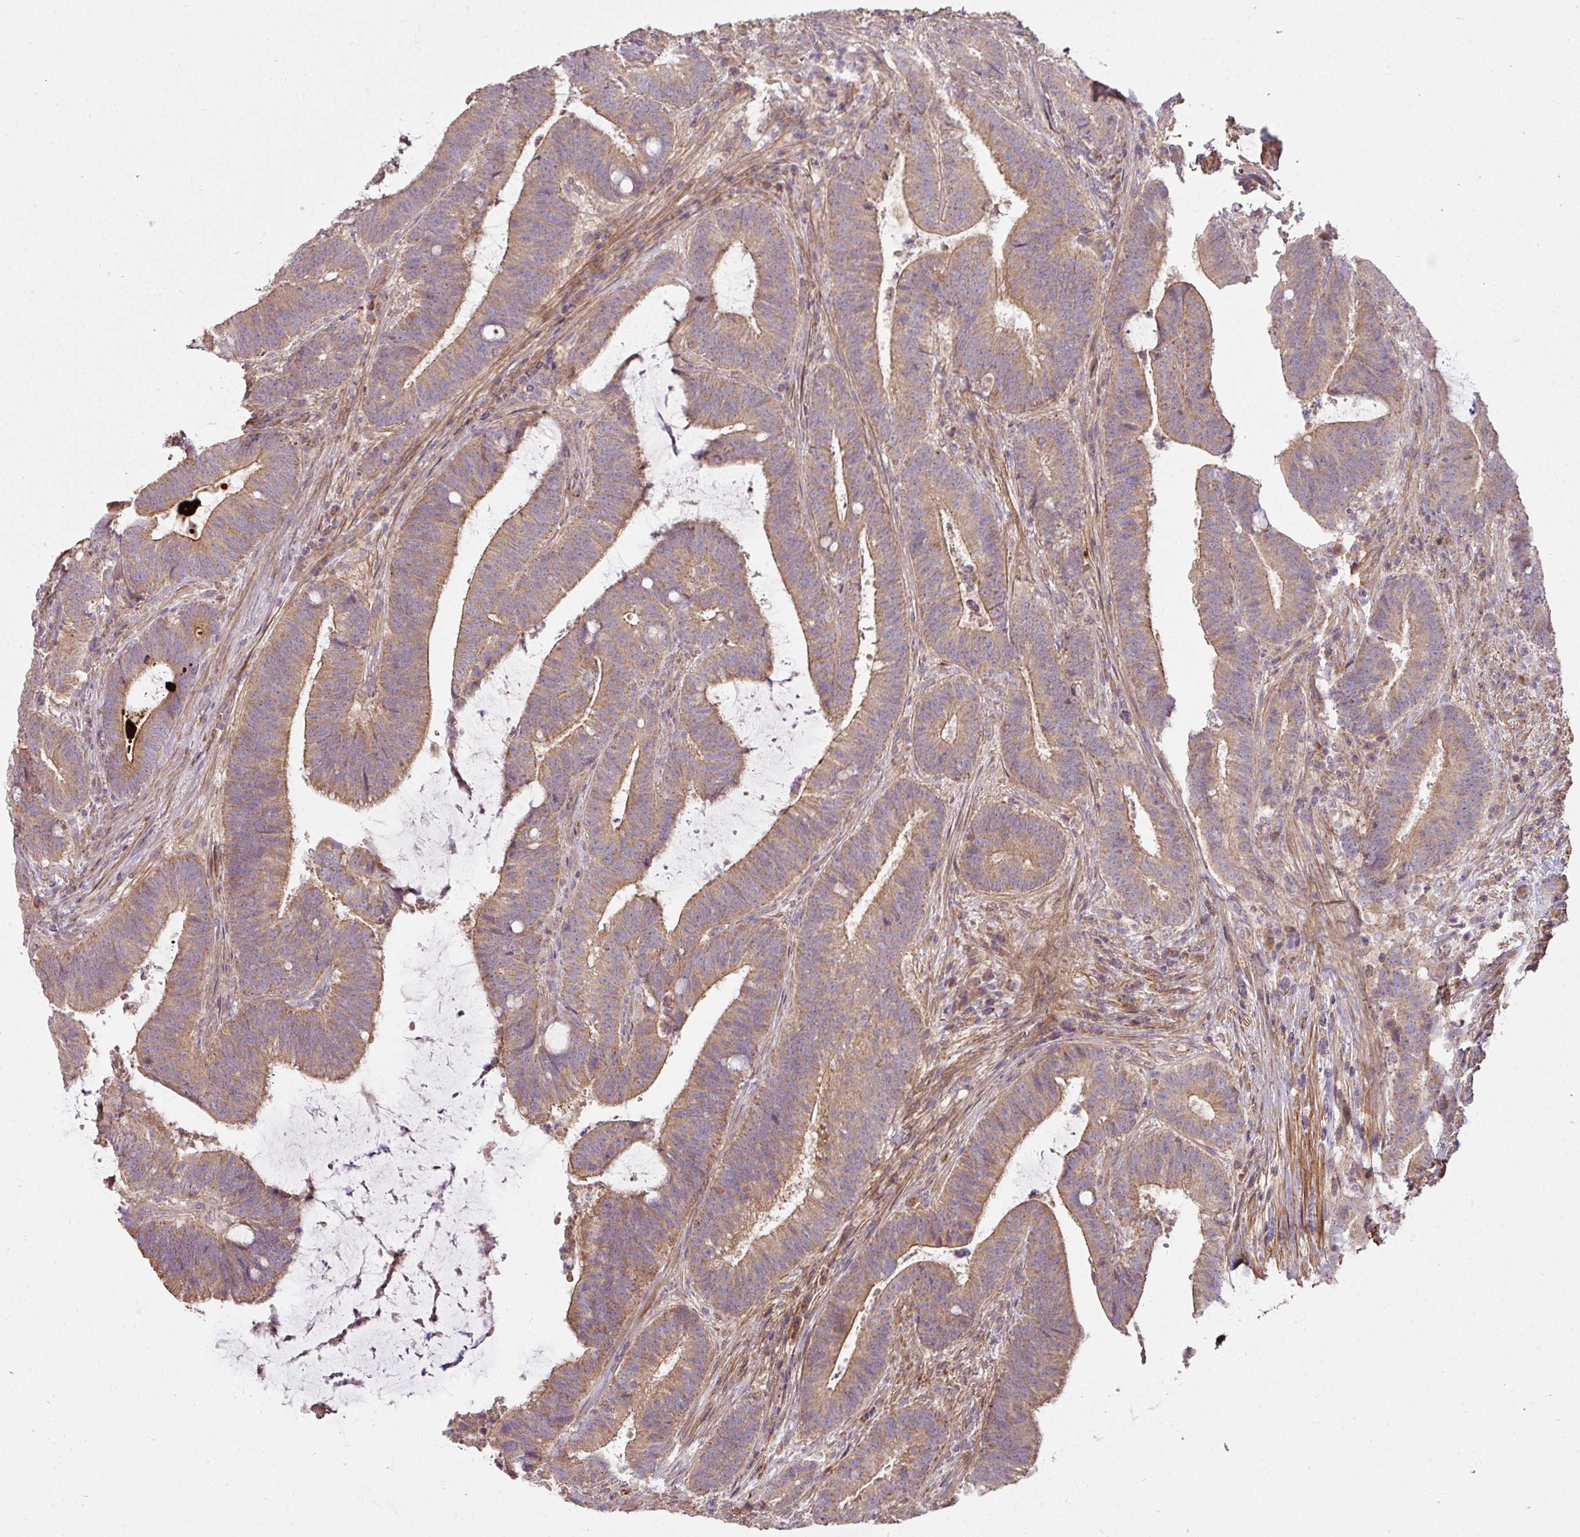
{"staining": {"intensity": "moderate", "quantity": ">75%", "location": "cytoplasmic/membranous"}, "tissue": "colorectal cancer", "cell_type": "Tumor cells", "image_type": "cancer", "snomed": [{"axis": "morphology", "description": "Adenocarcinoma, NOS"}, {"axis": "topography", "description": "Colon"}], "caption": "Protein expression analysis of colorectal adenocarcinoma displays moderate cytoplasmic/membranous staining in about >75% of tumor cells.", "gene": "STK35", "patient": {"sex": "female", "age": 43}}